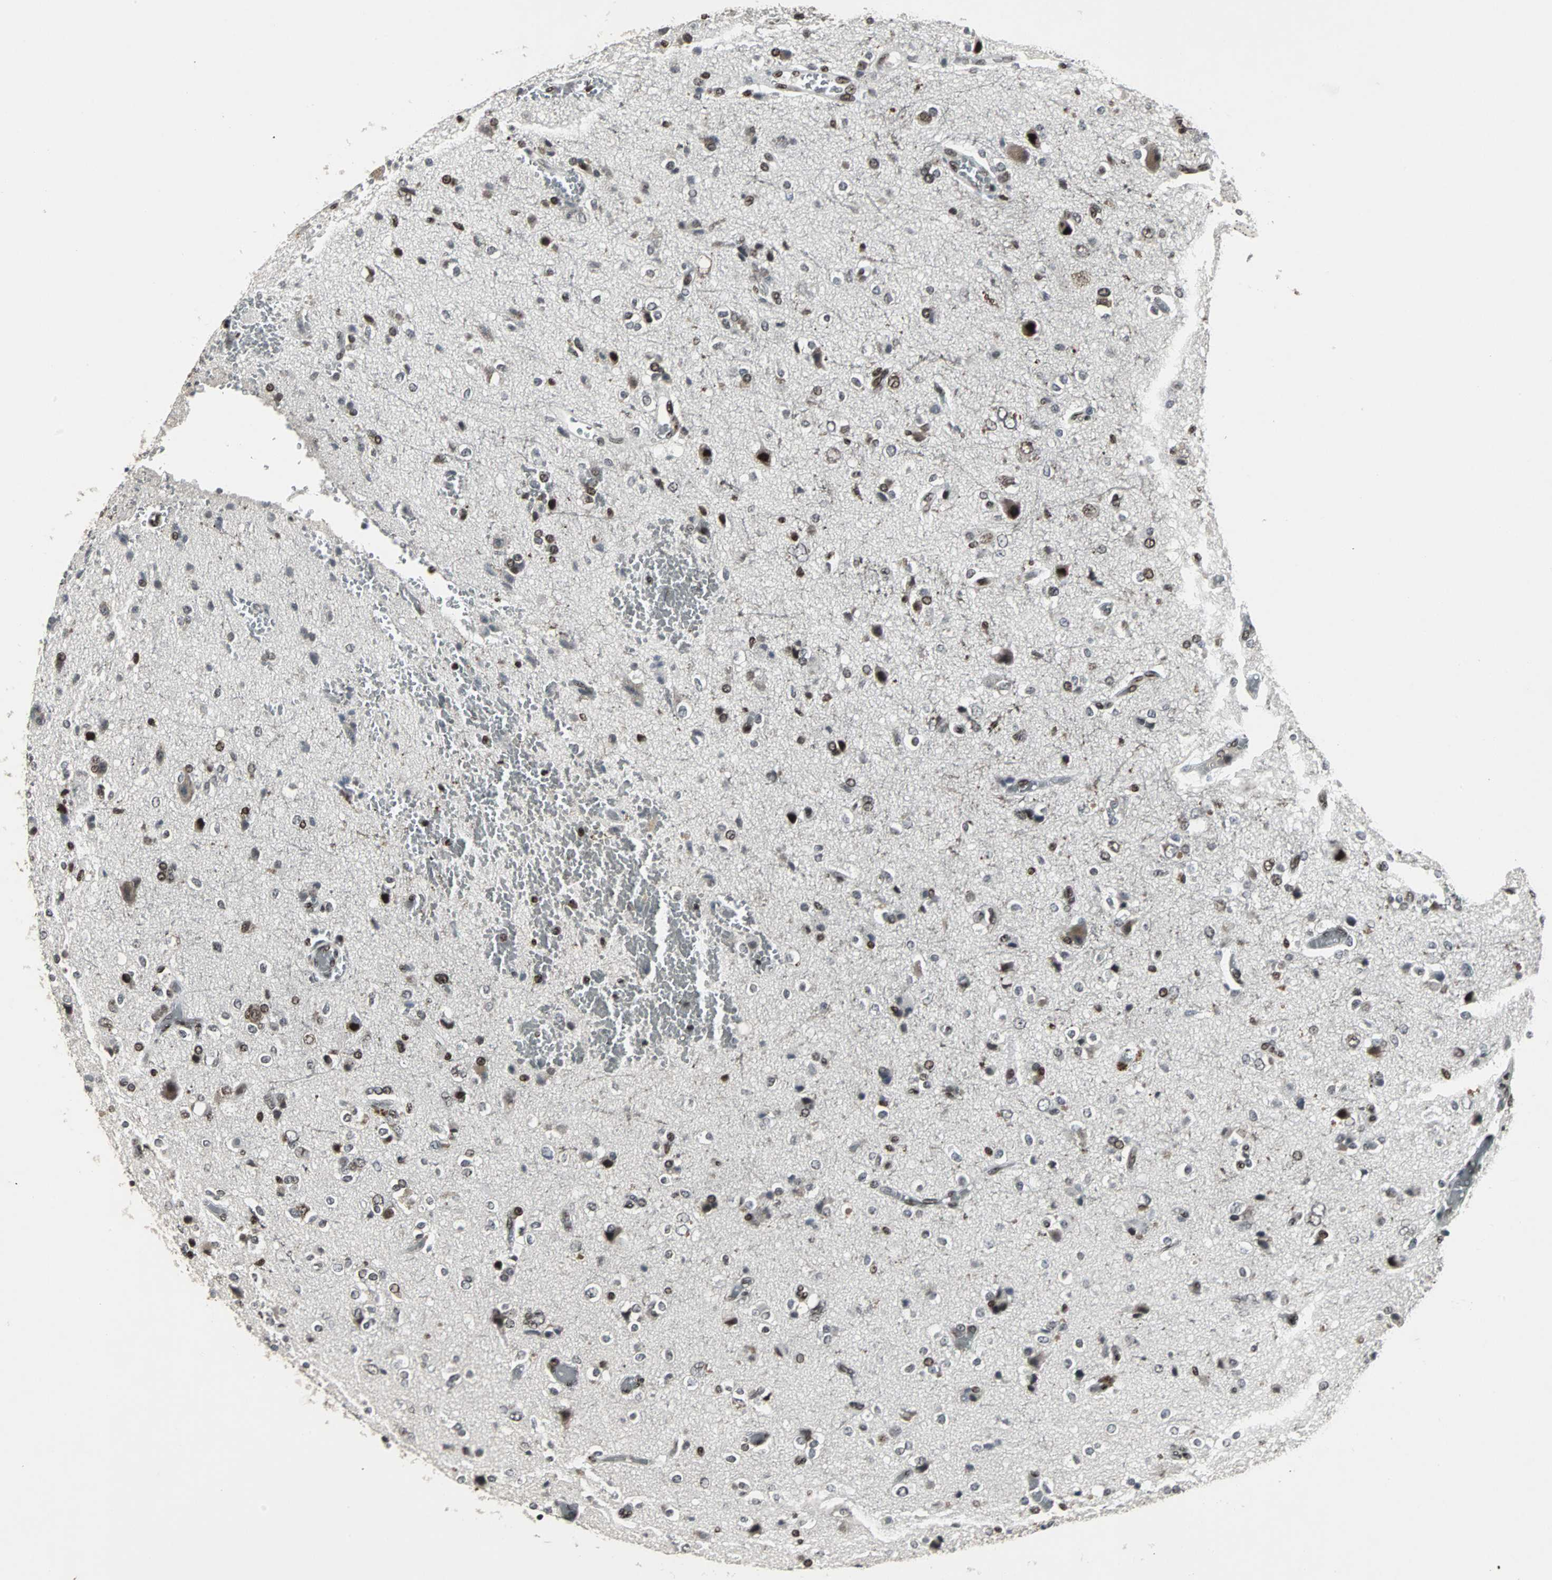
{"staining": {"intensity": "moderate", "quantity": "25%-75%", "location": "nuclear"}, "tissue": "glioma", "cell_type": "Tumor cells", "image_type": "cancer", "snomed": [{"axis": "morphology", "description": "Glioma, malignant, High grade"}, {"axis": "topography", "description": "Brain"}], "caption": "Protein staining demonstrates moderate nuclear positivity in approximately 25%-75% of tumor cells in high-grade glioma (malignant).", "gene": "PNKP", "patient": {"sex": "male", "age": 47}}